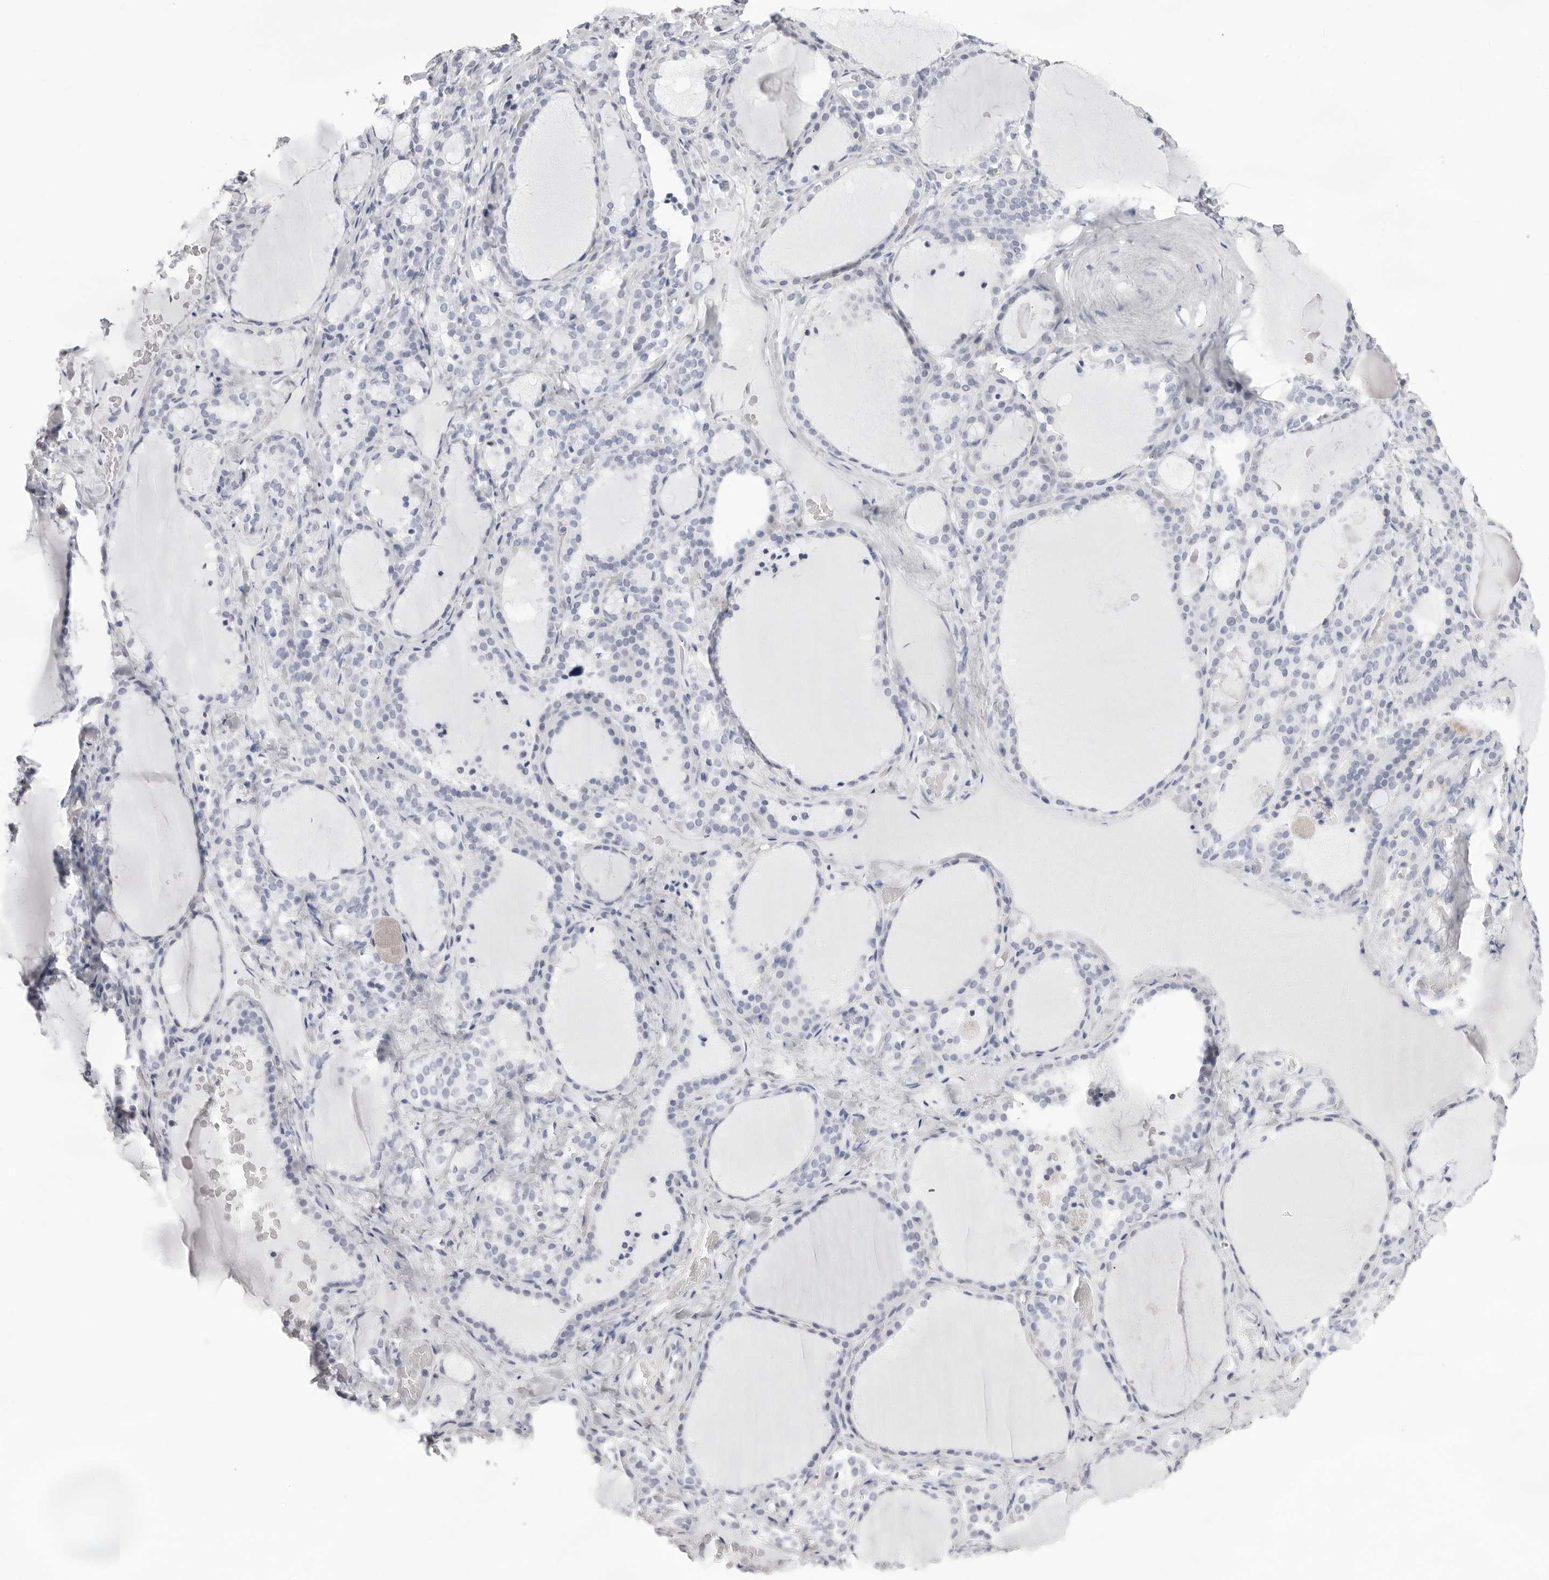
{"staining": {"intensity": "negative", "quantity": "none", "location": "none"}, "tissue": "thyroid gland", "cell_type": "Glandular cells", "image_type": "normal", "snomed": [{"axis": "morphology", "description": "Normal tissue, NOS"}, {"axis": "topography", "description": "Thyroid gland"}], "caption": "DAB (3,3'-diaminobenzidine) immunohistochemical staining of unremarkable thyroid gland exhibits no significant expression in glandular cells.", "gene": "INSL3", "patient": {"sex": "female", "age": 22}}